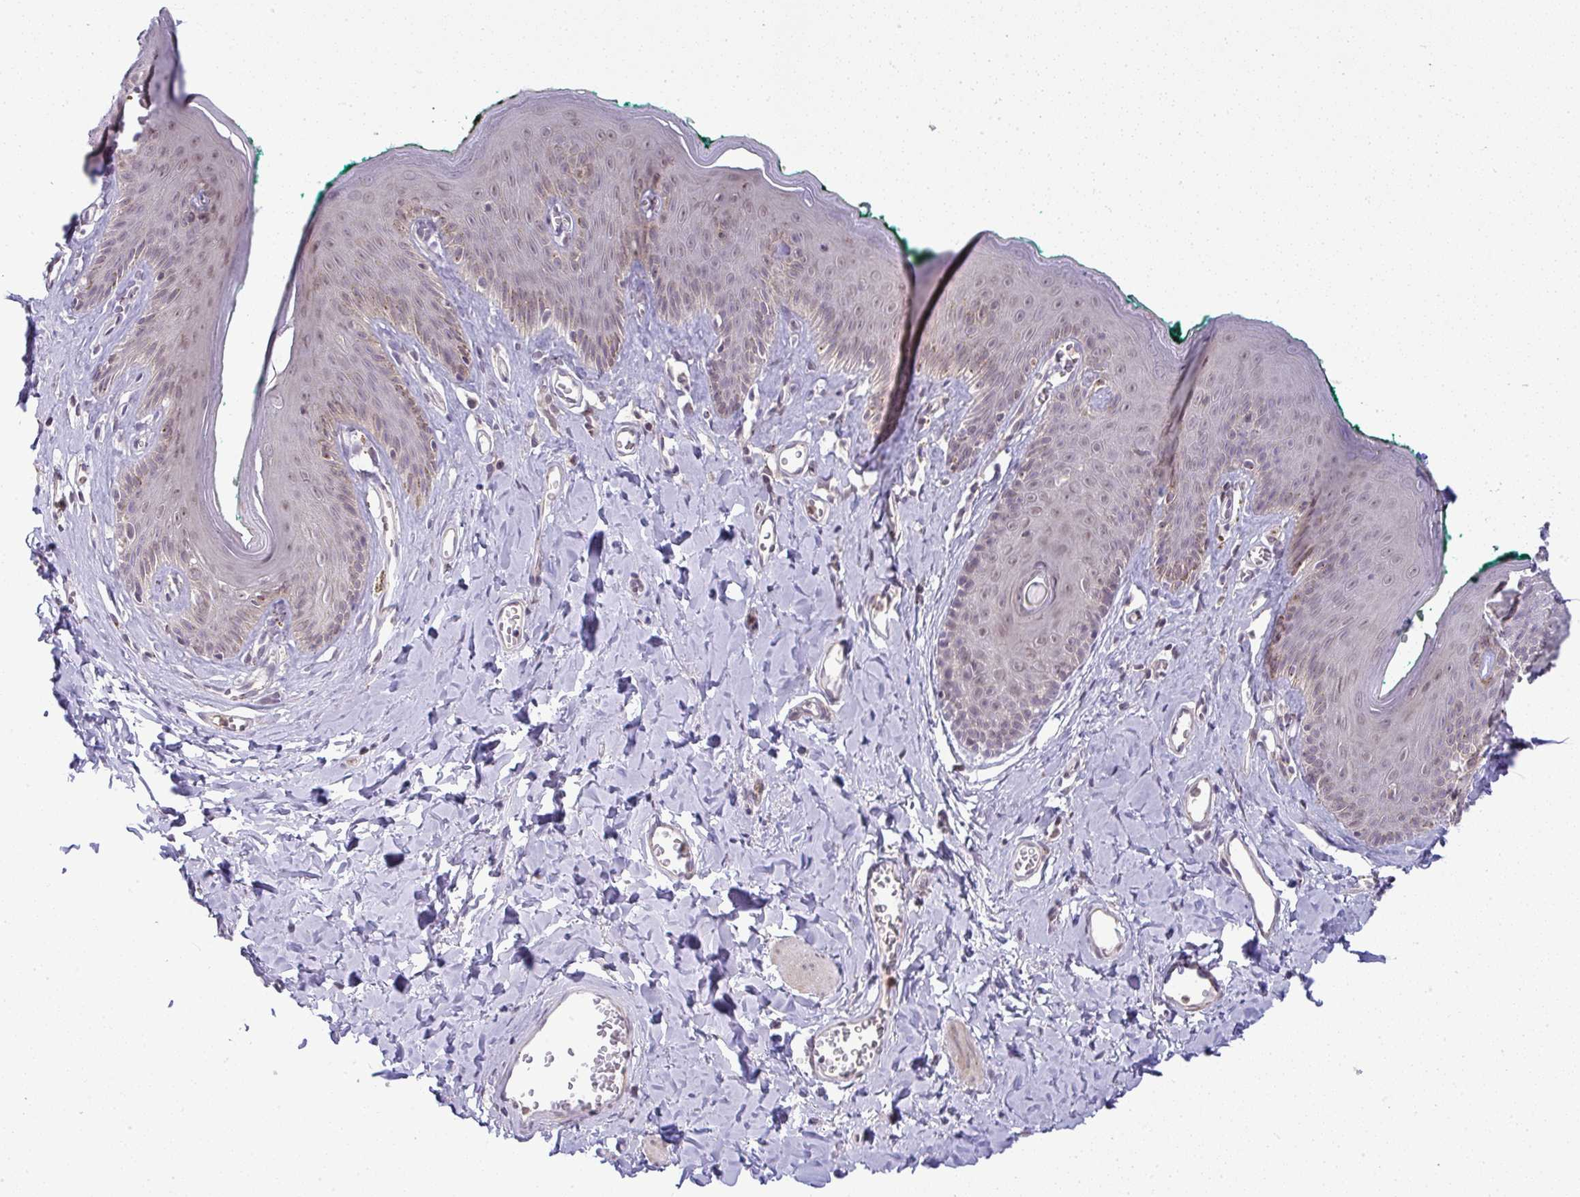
{"staining": {"intensity": "weak", "quantity": "<25%", "location": "cytoplasmic/membranous"}, "tissue": "skin", "cell_type": "Epidermal cells", "image_type": "normal", "snomed": [{"axis": "morphology", "description": "Normal tissue, NOS"}, {"axis": "topography", "description": "Vulva"}, {"axis": "topography", "description": "Peripheral nerve tissue"}], "caption": "High magnification brightfield microscopy of normal skin stained with DAB (brown) and counterstained with hematoxylin (blue): epidermal cells show no significant positivity. (DAB (3,3'-diaminobenzidine) immunohistochemistry (IHC) visualized using brightfield microscopy, high magnification).", "gene": "DZIP1", "patient": {"sex": "female", "age": 66}}